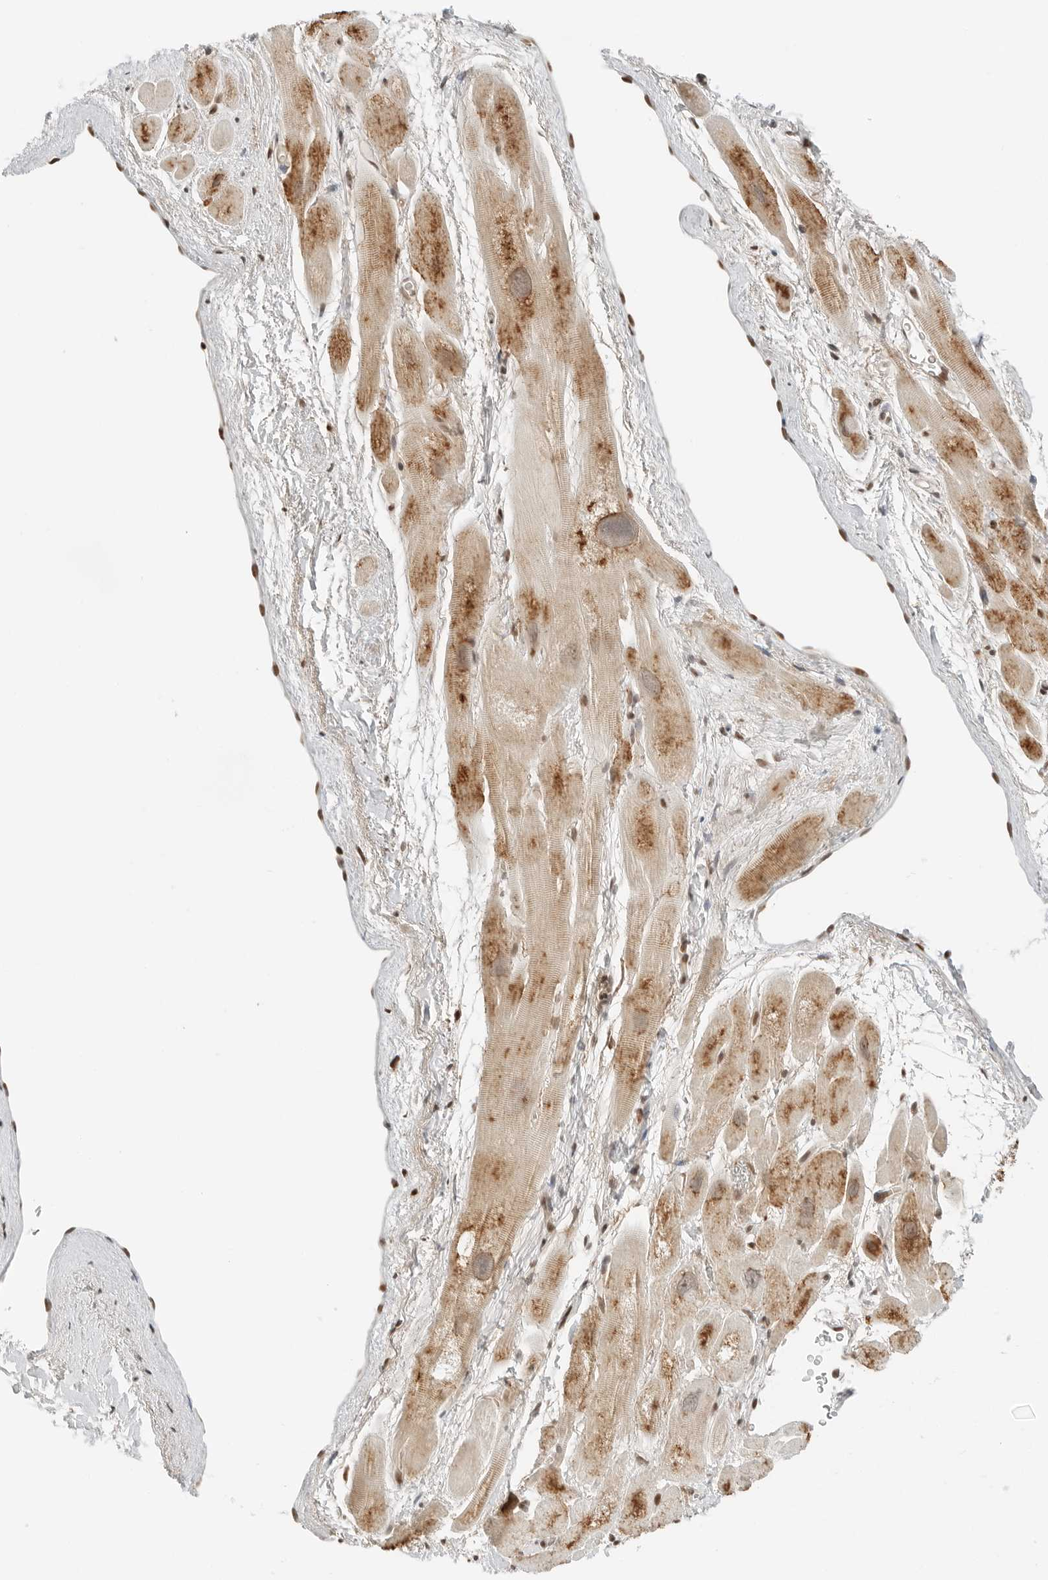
{"staining": {"intensity": "moderate", "quantity": "<25%", "location": "cytoplasmic/membranous"}, "tissue": "heart muscle", "cell_type": "Cardiomyocytes", "image_type": "normal", "snomed": [{"axis": "morphology", "description": "Normal tissue, NOS"}, {"axis": "topography", "description": "Heart"}], "caption": "Protein staining of unremarkable heart muscle reveals moderate cytoplasmic/membranous expression in approximately <25% of cardiomyocytes. (DAB = brown stain, brightfield microscopy at high magnification).", "gene": "CRTC2", "patient": {"sex": "male", "age": 49}}